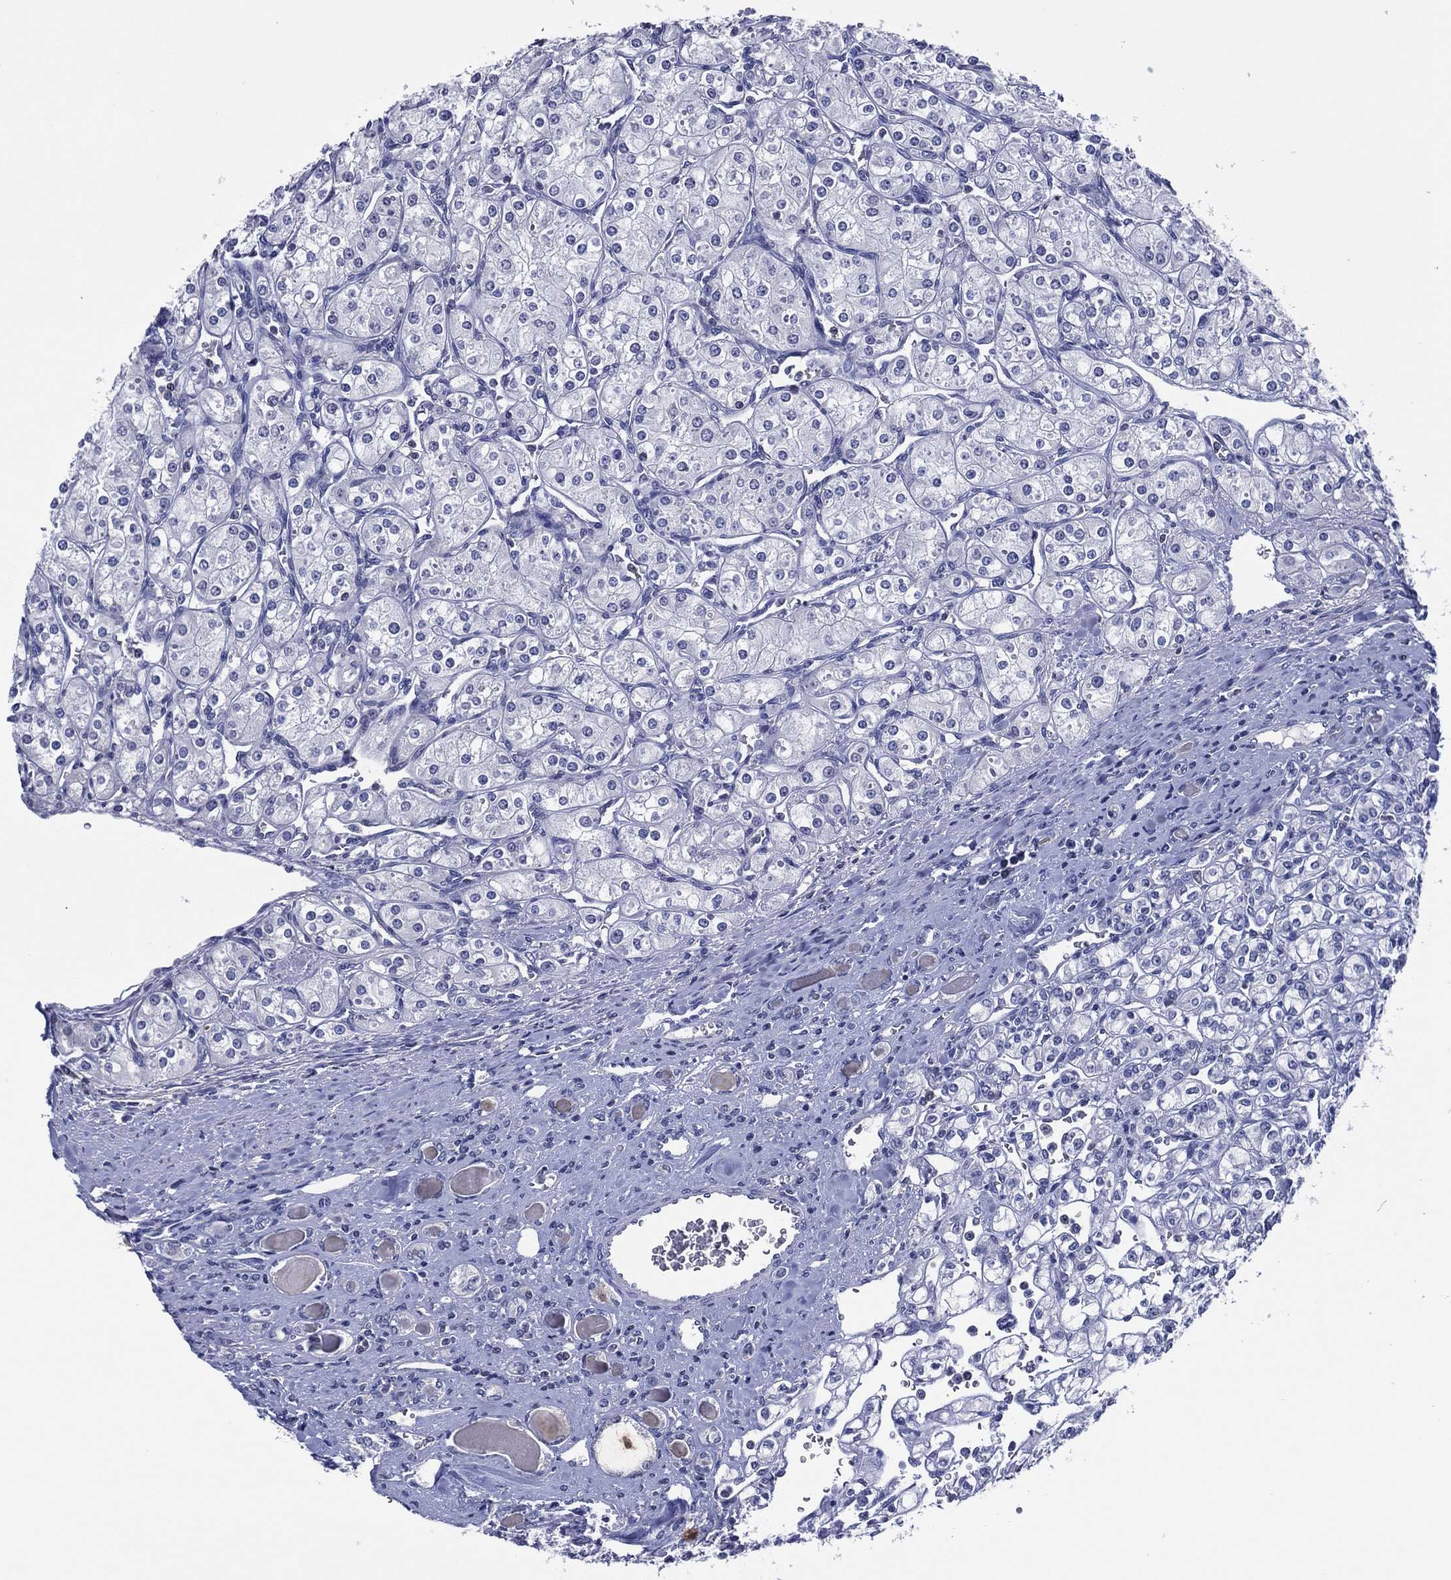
{"staining": {"intensity": "negative", "quantity": "none", "location": "none"}, "tissue": "renal cancer", "cell_type": "Tumor cells", "image_type": "cancer", "snomed": [{"axis": "morphology", "description": "Adenocarcinoma, NOS"}, {"axis": "topography", "description": "Kidney"}], "caption": "Immunohistochemistry histopathology image of renal adenocarcinoma stained for a protein (brown), which shows no expression in tumor cells. (DAB IHC visualized using brightfield microscopy, high magnification).", "gene": "TRIM31", "patient": {"sex": "male", "age": 77}}